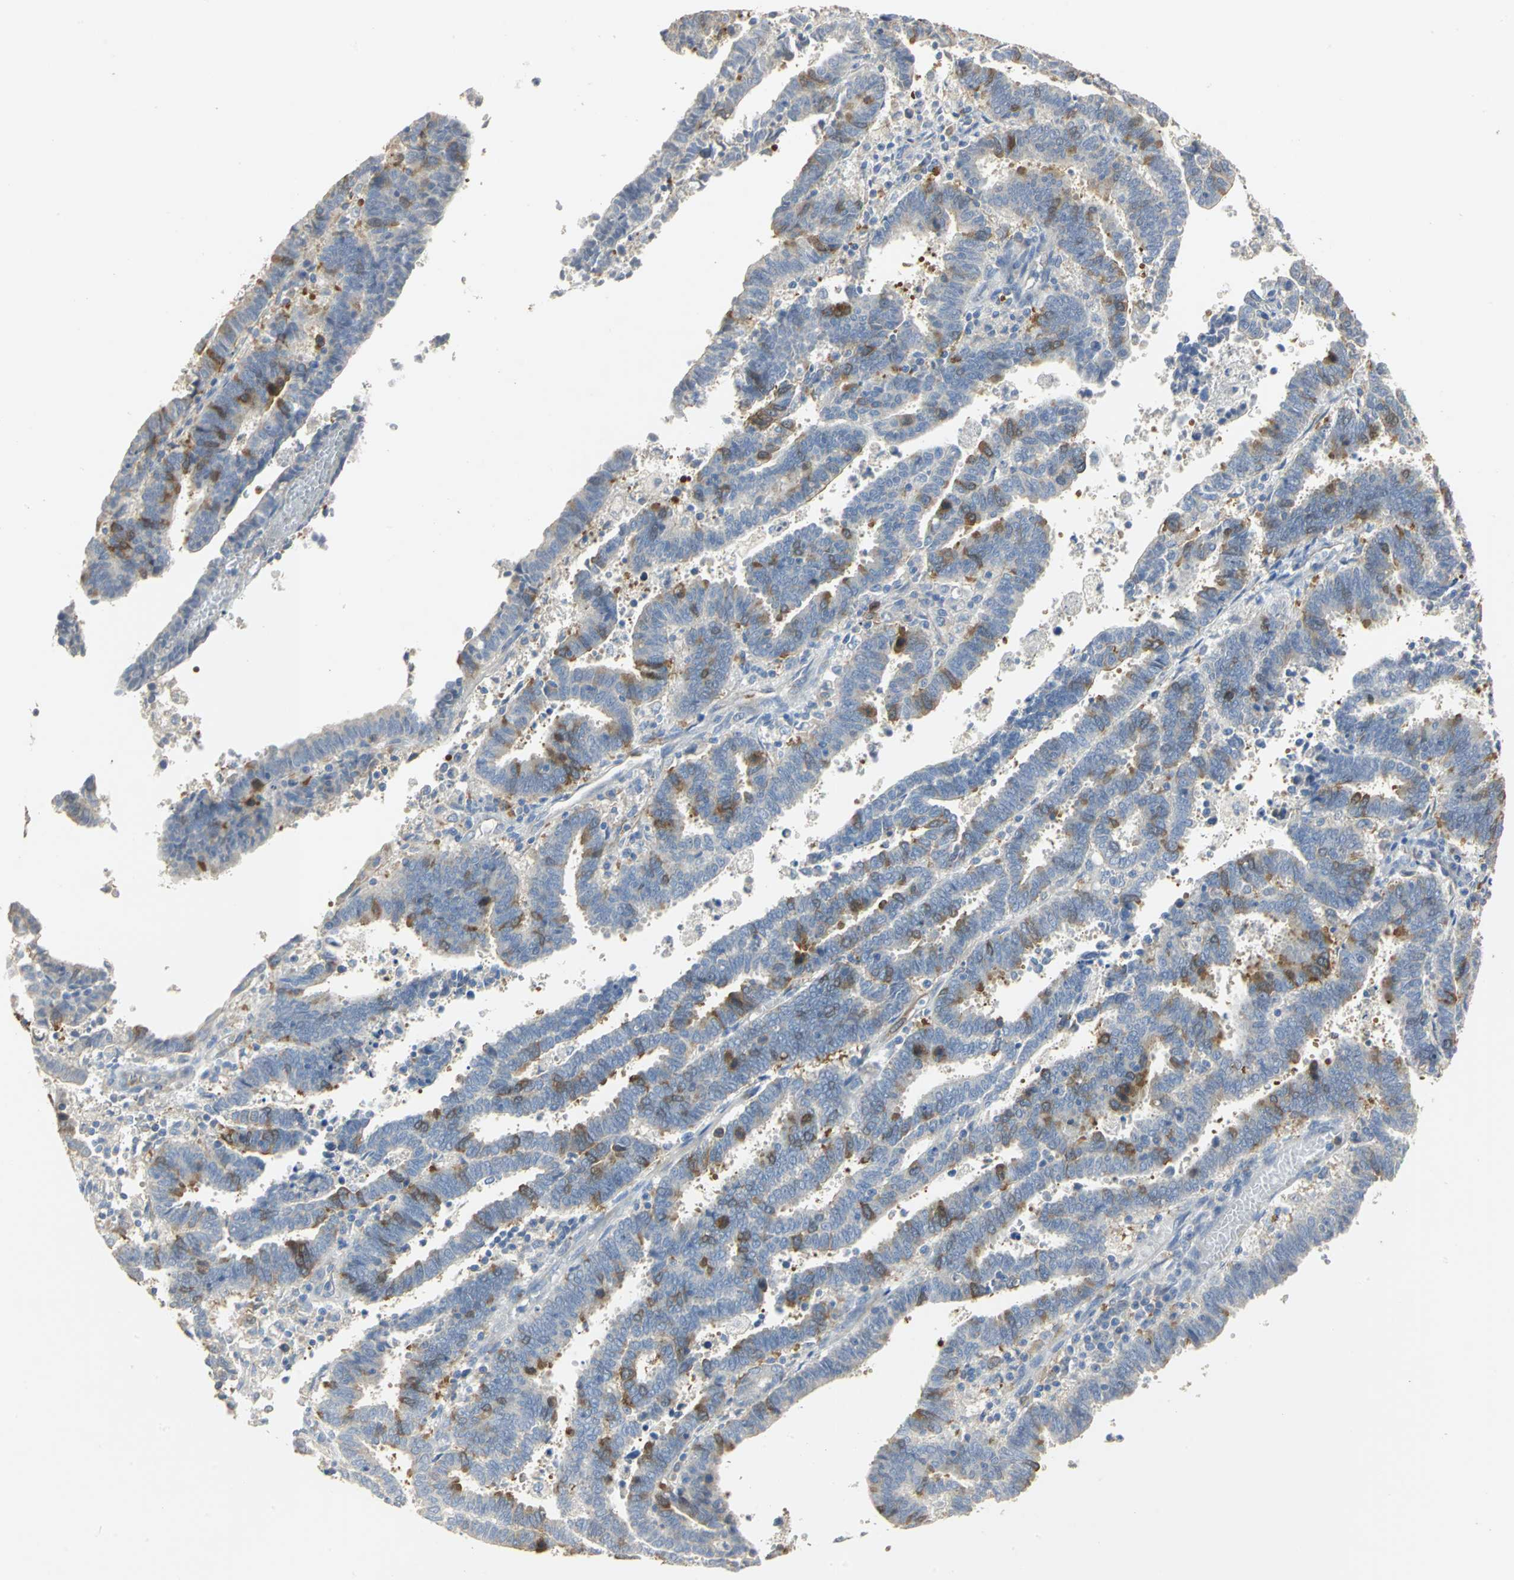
{"staining": {"intensity": "strong", "quantity": "<25%", "location": "cytoplasmic/membranous"}, "tissue": "endometrial cancer", "cell_type": "Tumor cells", "image_type": "cancer", "snomed": [{"axis": "morphology", "description": "Adenocarcinoma, NOS"}, {"axis": "topography", "description": "Uterus"}], "caption": "Human adenocarcinoma (endometrial) stained with a brown dye exhibits strong cytoplasmic/membranous positive staining in approximately <25% of tumor cells.", "gene": "DLGAP5", "patient": {"sex": "female", "age": 83}}